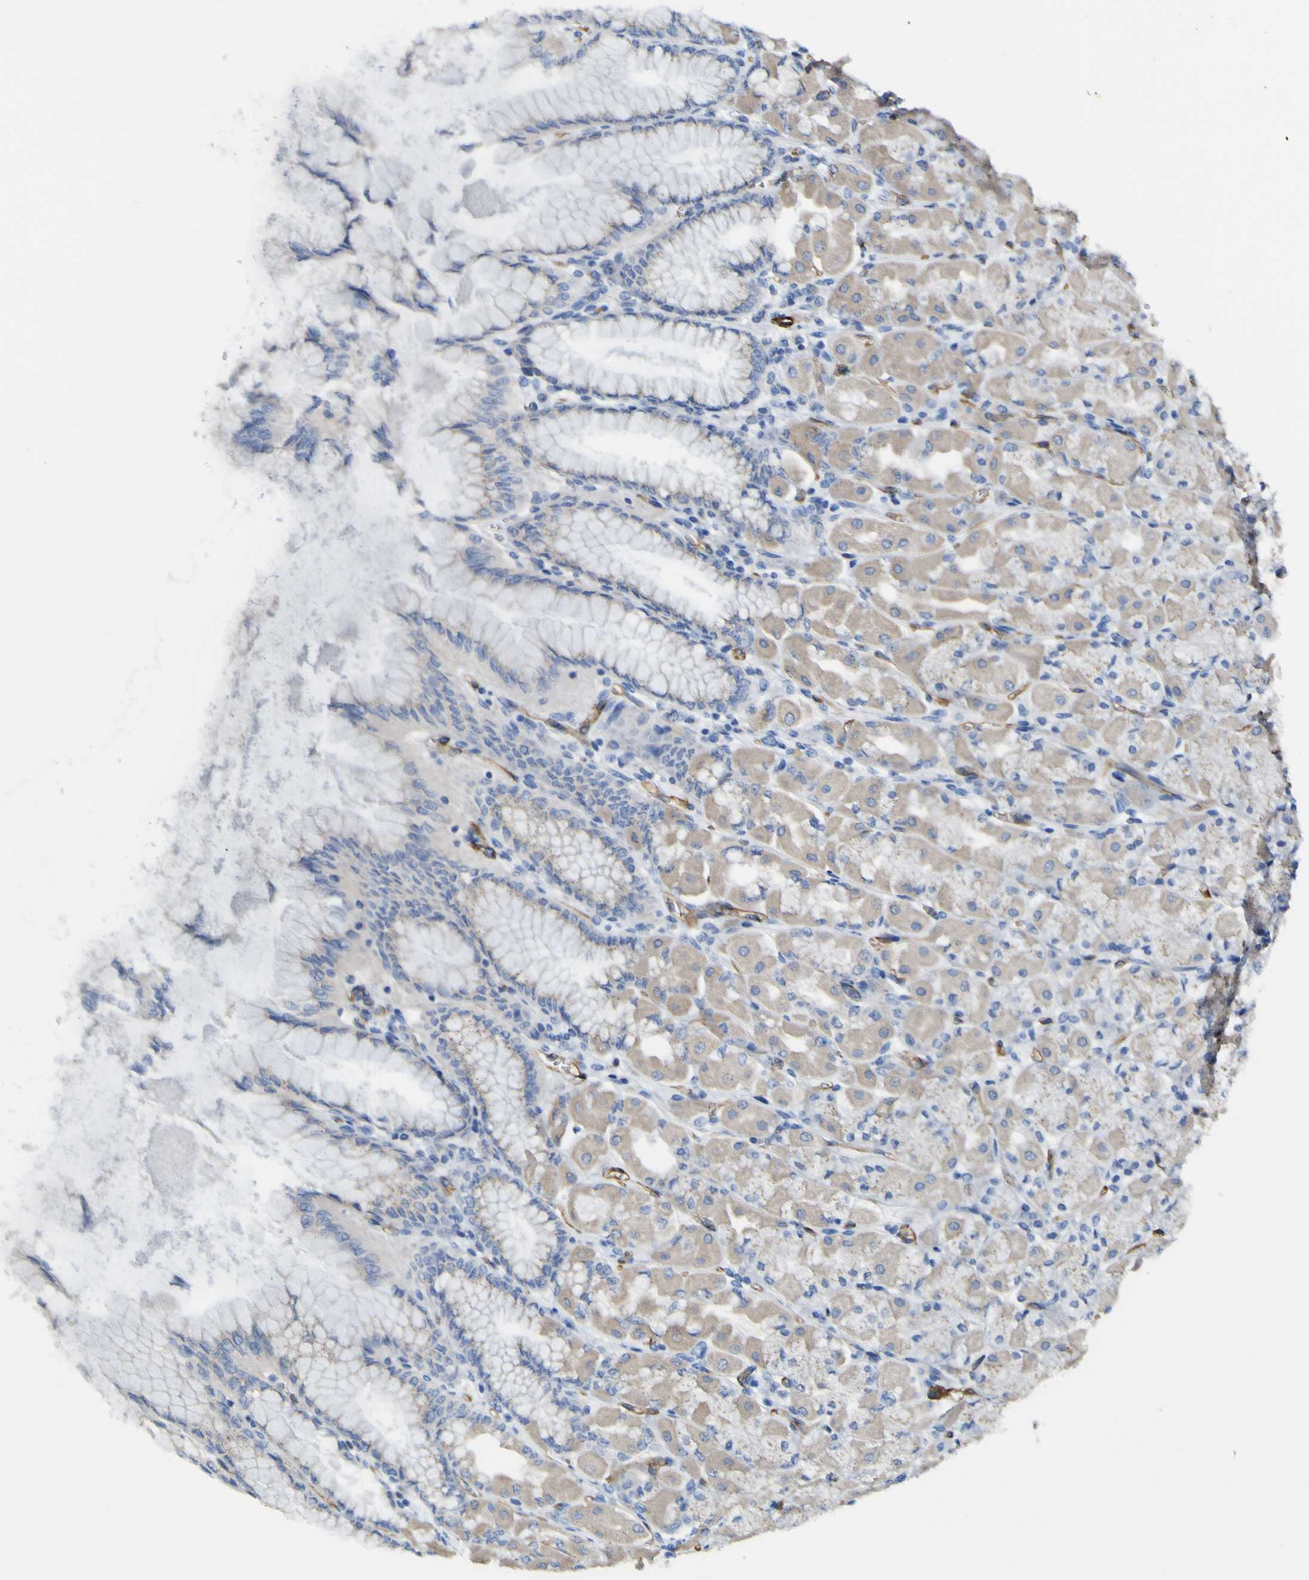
{"staining": {"intensity": "weak", "quantity": "25%-75%", "location": "cytoplasmic/membranous"}, "tissue": "stomach", "cell_type": "Glandular cells", "image_type": "normal", "snomed": [{"axis": "morphology", "description": "Normal tissue, NOS"}, {"axis": "topography", "description": "Stomach, upper"}], "caption": "DAB immunohistochemical staining of benign human stomach reveals weak cytoplasmic/membranous protein staining in approximately 25%-75% of glandular cells. The protein is shown in brown color, while the nuclei are stained blue.", "gene": "CD93", "patient": {"sex": "female", "age": 56}}